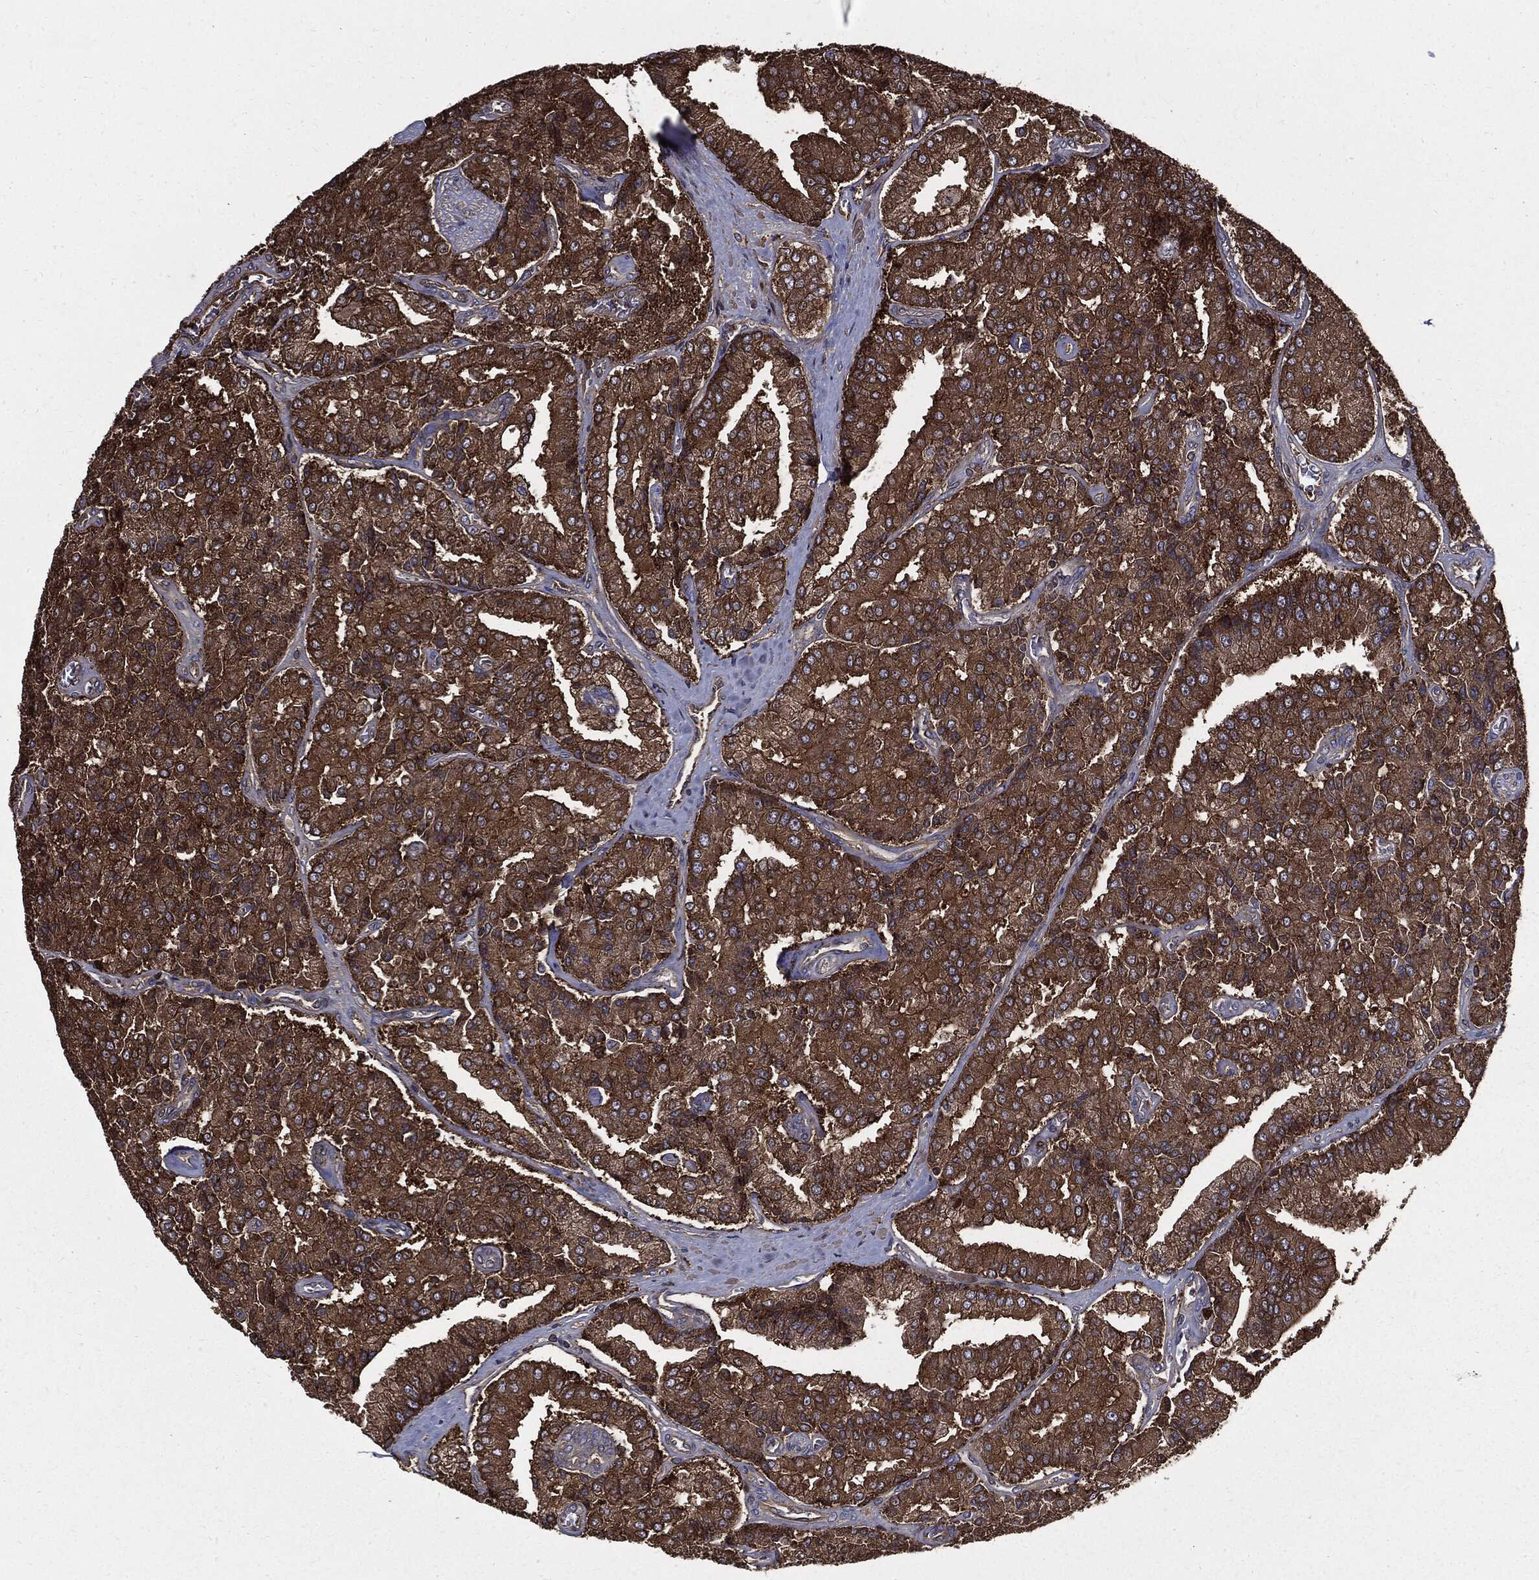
{"staining": {"intensity": "strong", "quantity": ">75%", "location": "cytoplasmic/membranous"}, "tissue": "prostate cancer", "cell_type": "Tumor cells", "image_type": "cancer", "snomed": [{"axis": "morphology", "description": "Adenocarcinoma, NOS"}, {"axis": "topography", "description": "Prostate and seminal vesicle, NOS"}, {"axis": "topography", "description": "Prostate"}], "caption": "An image of prostate adenocarcinoma stained for a protein shows strong cytoplasmic/membranous brown staining in tumor cells.", "gene": "PDCD6IP", "patient": {"sex": "male", "age": 67}}